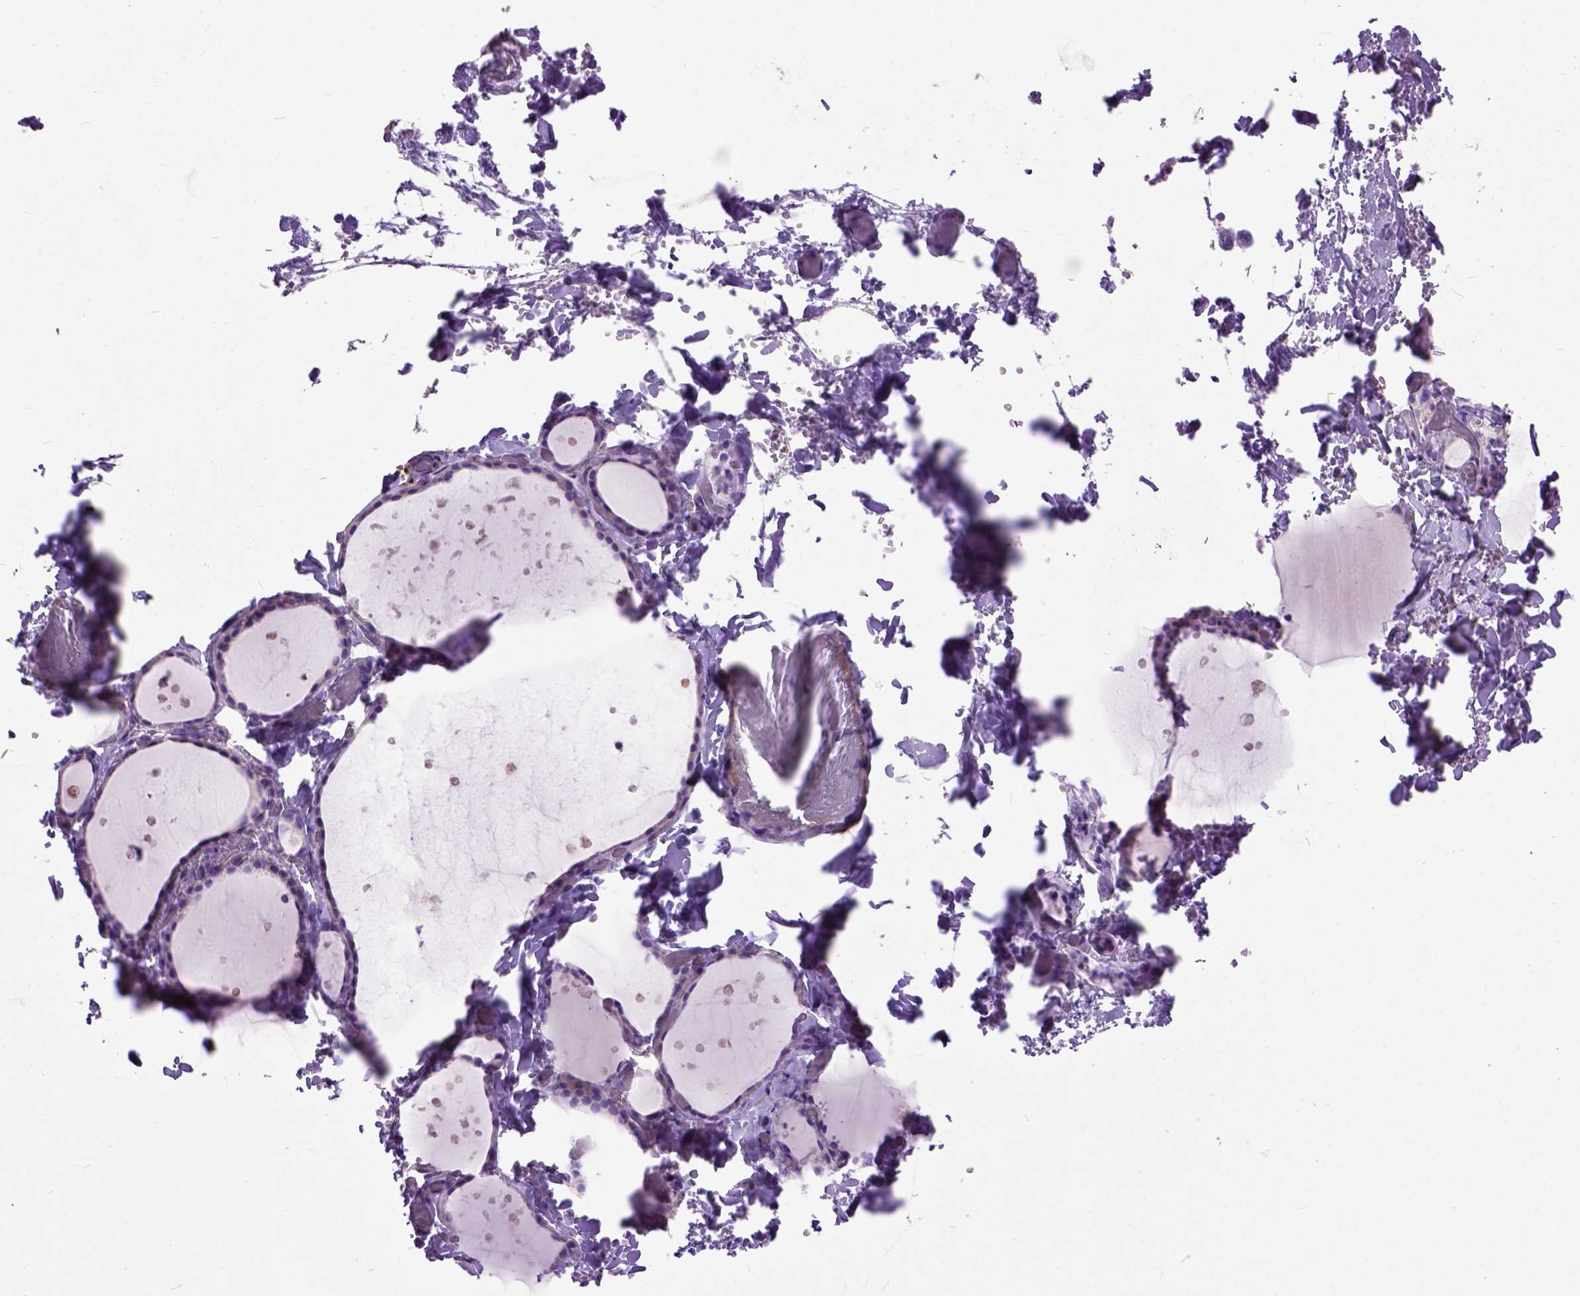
{"staining": {"intensity": "negative", "quantity": "none", "location": "none"}, "tissue": "thyroid gland", "cell_type": "Glandular cells", "image_type": "normal", "snomed": [{"axis": "morphology", "description": "Normal tissue, NOS"}, {"axis": "topography", "description": "Thyroid gland"}], "caption": "Immunohistochemical staining of normal thyroid gland exhibits no significant staining in glandular cells.", "gene": "MAPT", "patient": {"sex": "female", "age": 36}}